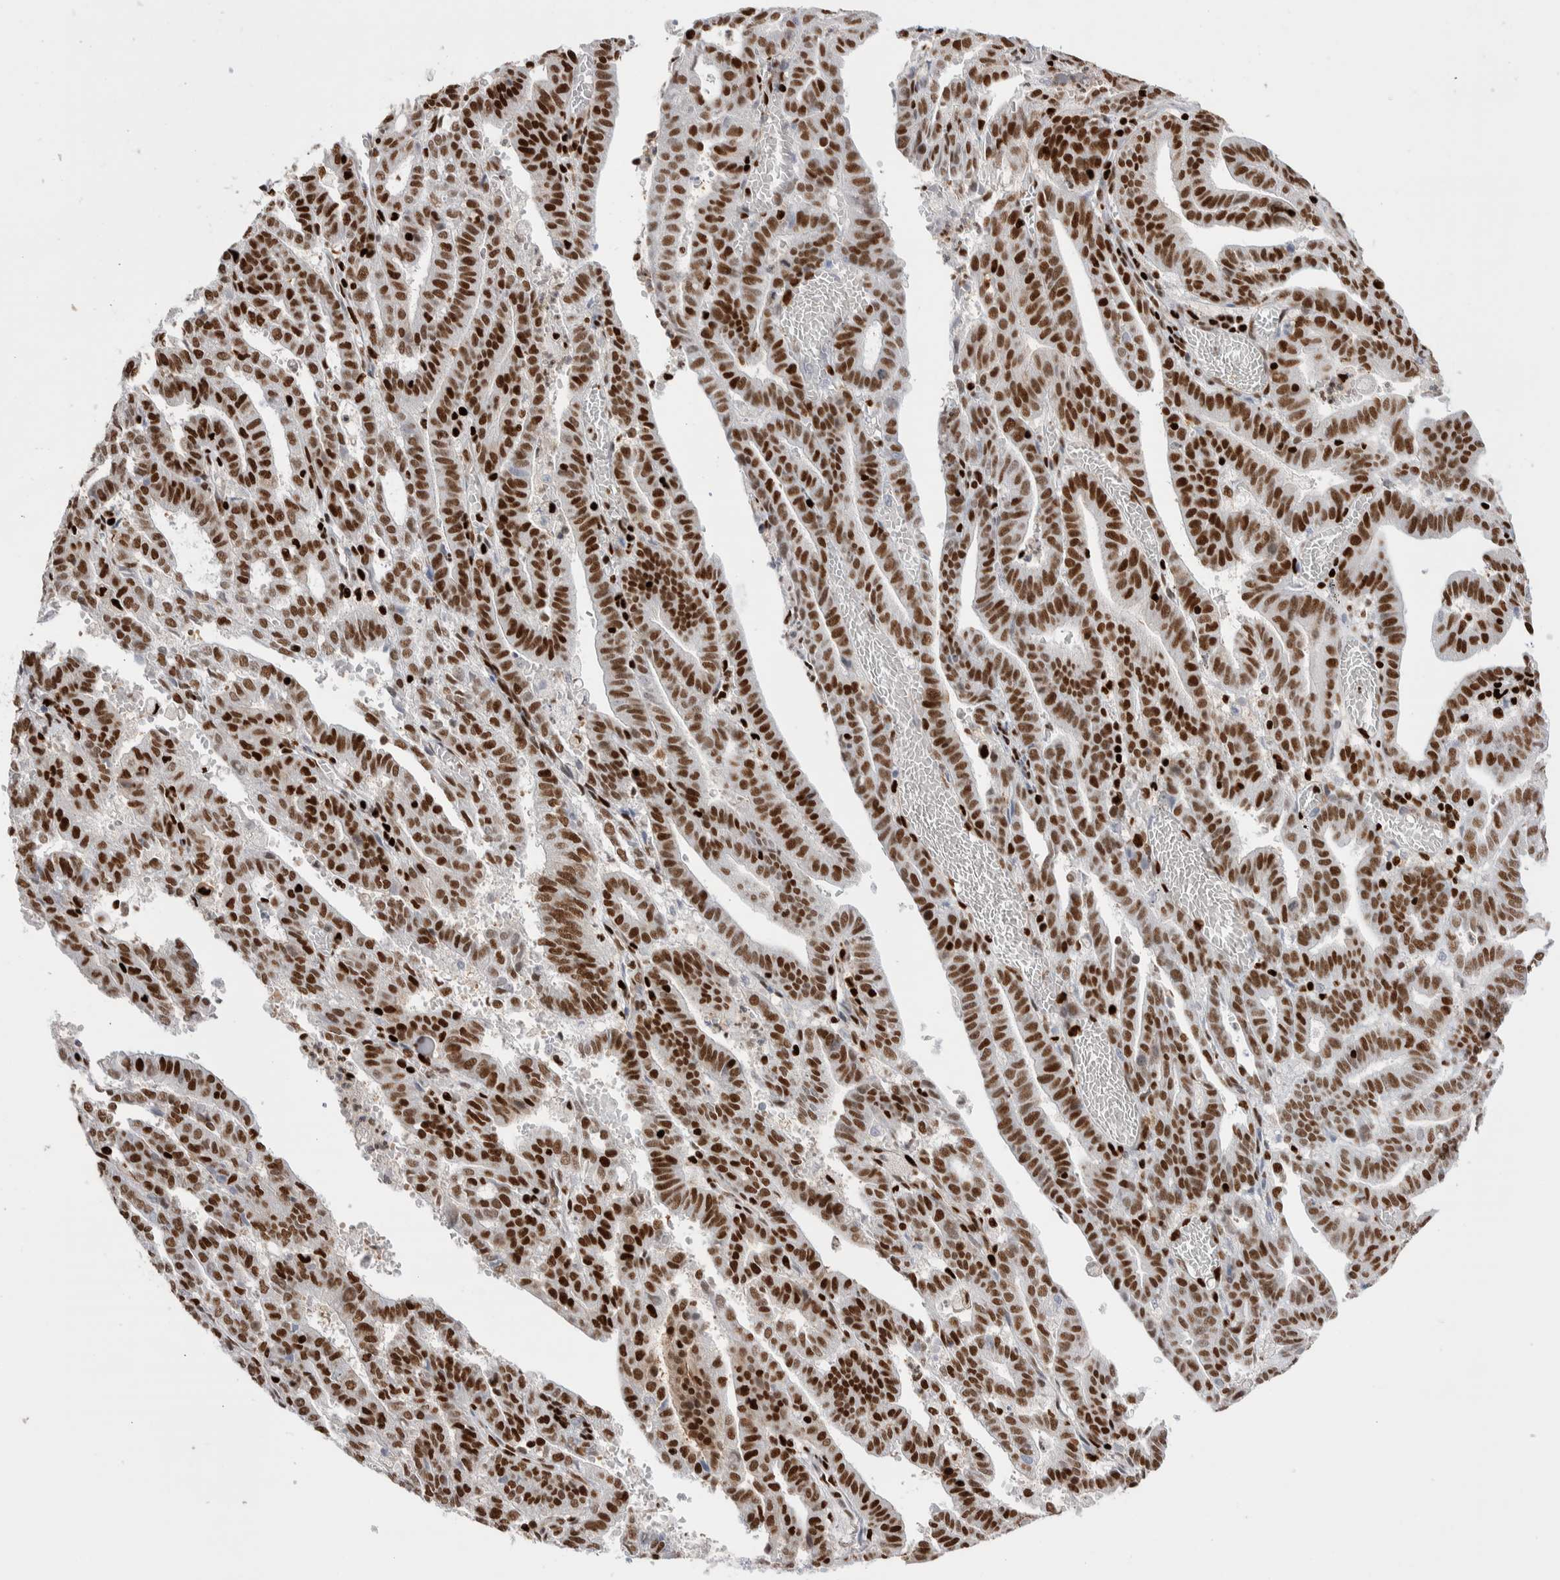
{"staining": {"intensity": "strong", "quantity": ">75%", "location": "nuclear"}, "tissue": "endometrial cancer", "cell_type": "Tumor cells", "image_type": "cancer", "snomed": [{"axis": "morphology", "description": "Adenocarcinoma, NOS"}, {"axis": "topography", "description": "Uterus"}], "caption": "Endometrial adenocarcinoma stained with DAB IHC exhibits high levels of strong nuclear positivity in approximately >75% of tumor cells.", "gene": "RNASEK-C17orf49", "patient": {"sex": "female", "age": 83}}